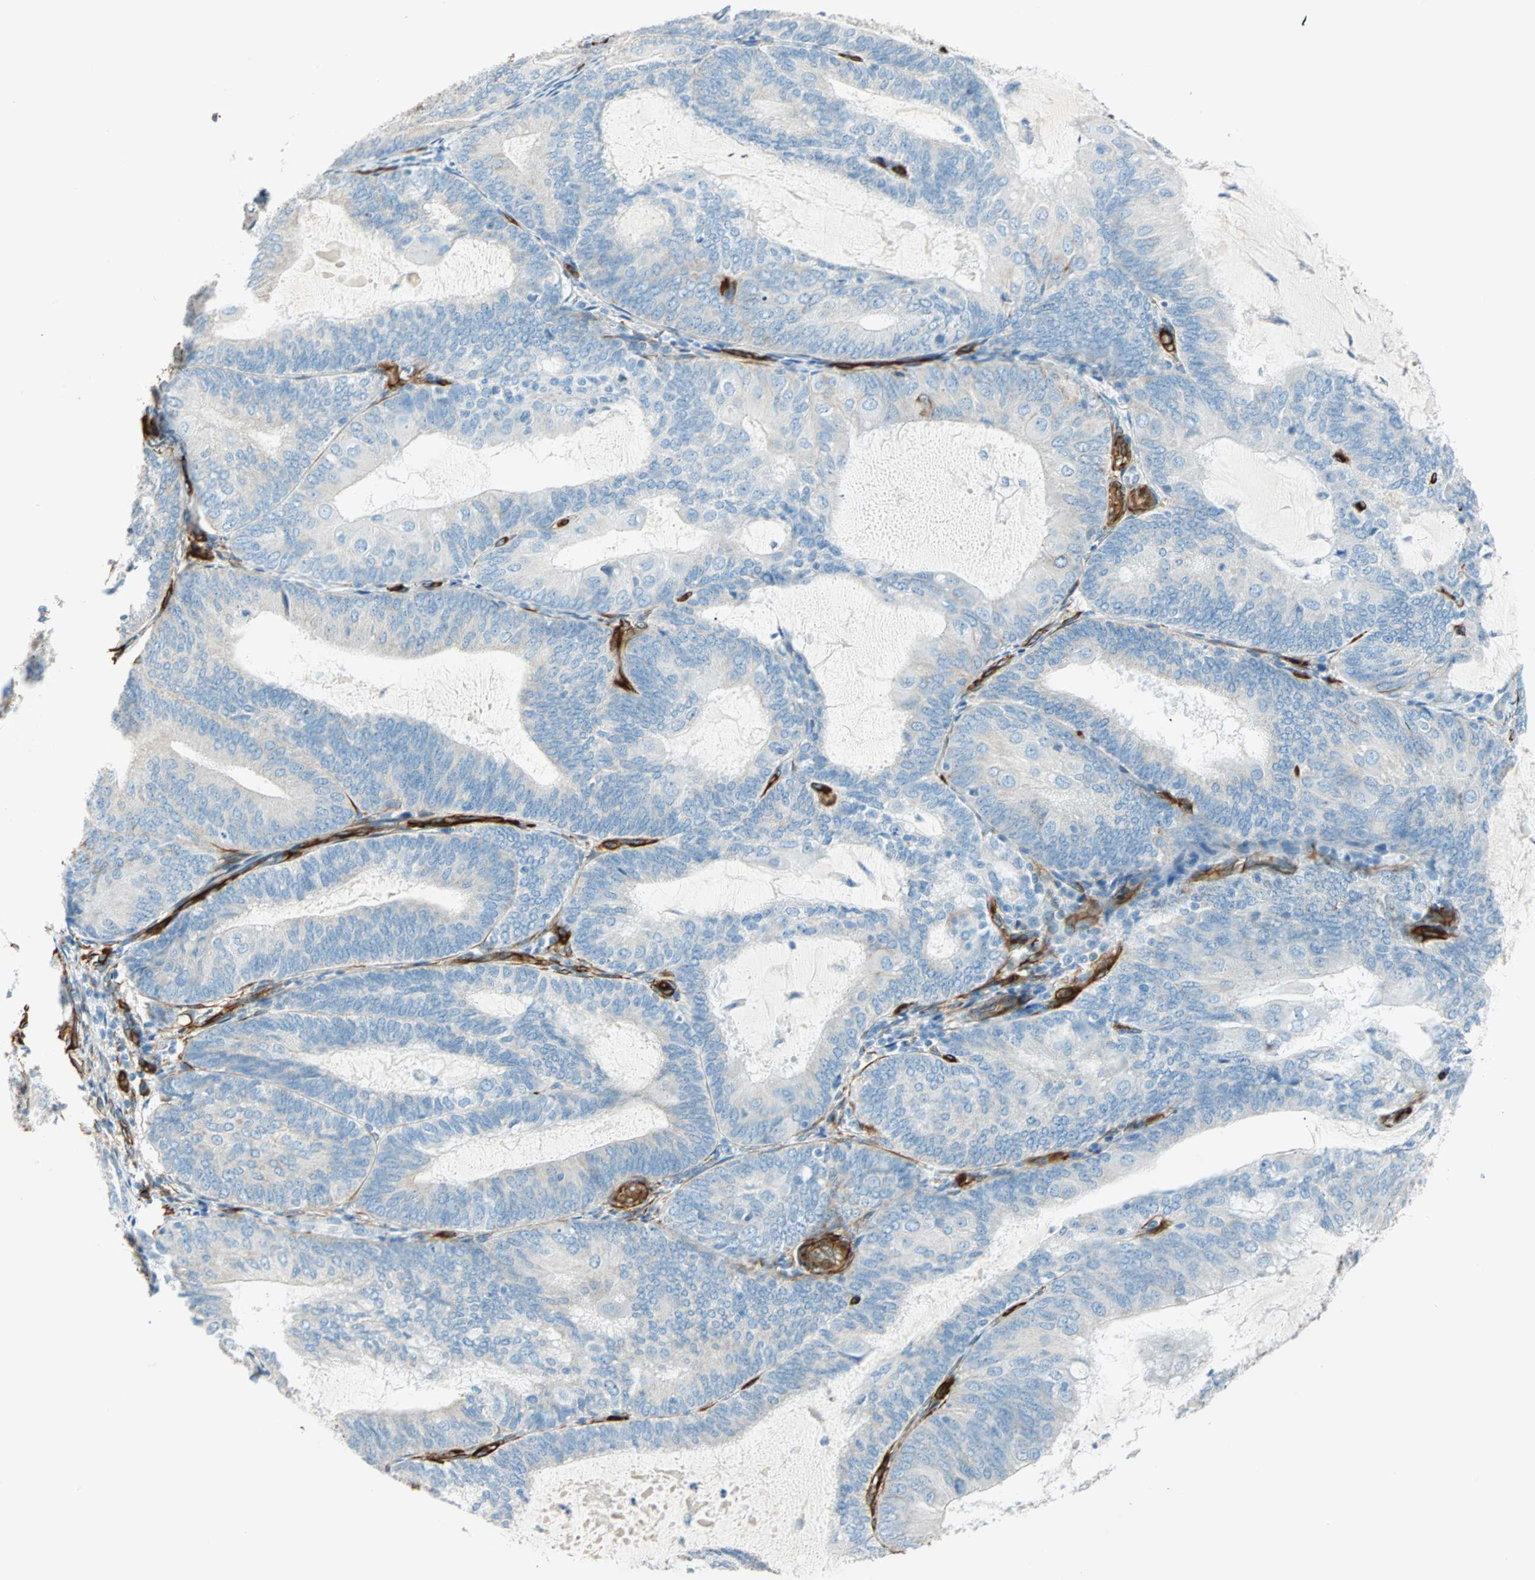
{"staining": {"intensity": "negative", "quantity": "none", "location": "none"}, "tissue": "endometrial cancer", "cell_type": "Tumor cells", "image_type": "cancer", "snomed": [{"axis": "morphology", "description": "Adenocarcinoma, NOS"}, {"axis": "topography", "description": "Endometrium"}], "caption": "Photomicrograph shows no protein staining in tumor cells of endometrial cancer (adenocarcinoma) tissue.", "gene": "NES", "patient": {"sex": "female", "age": 81}}